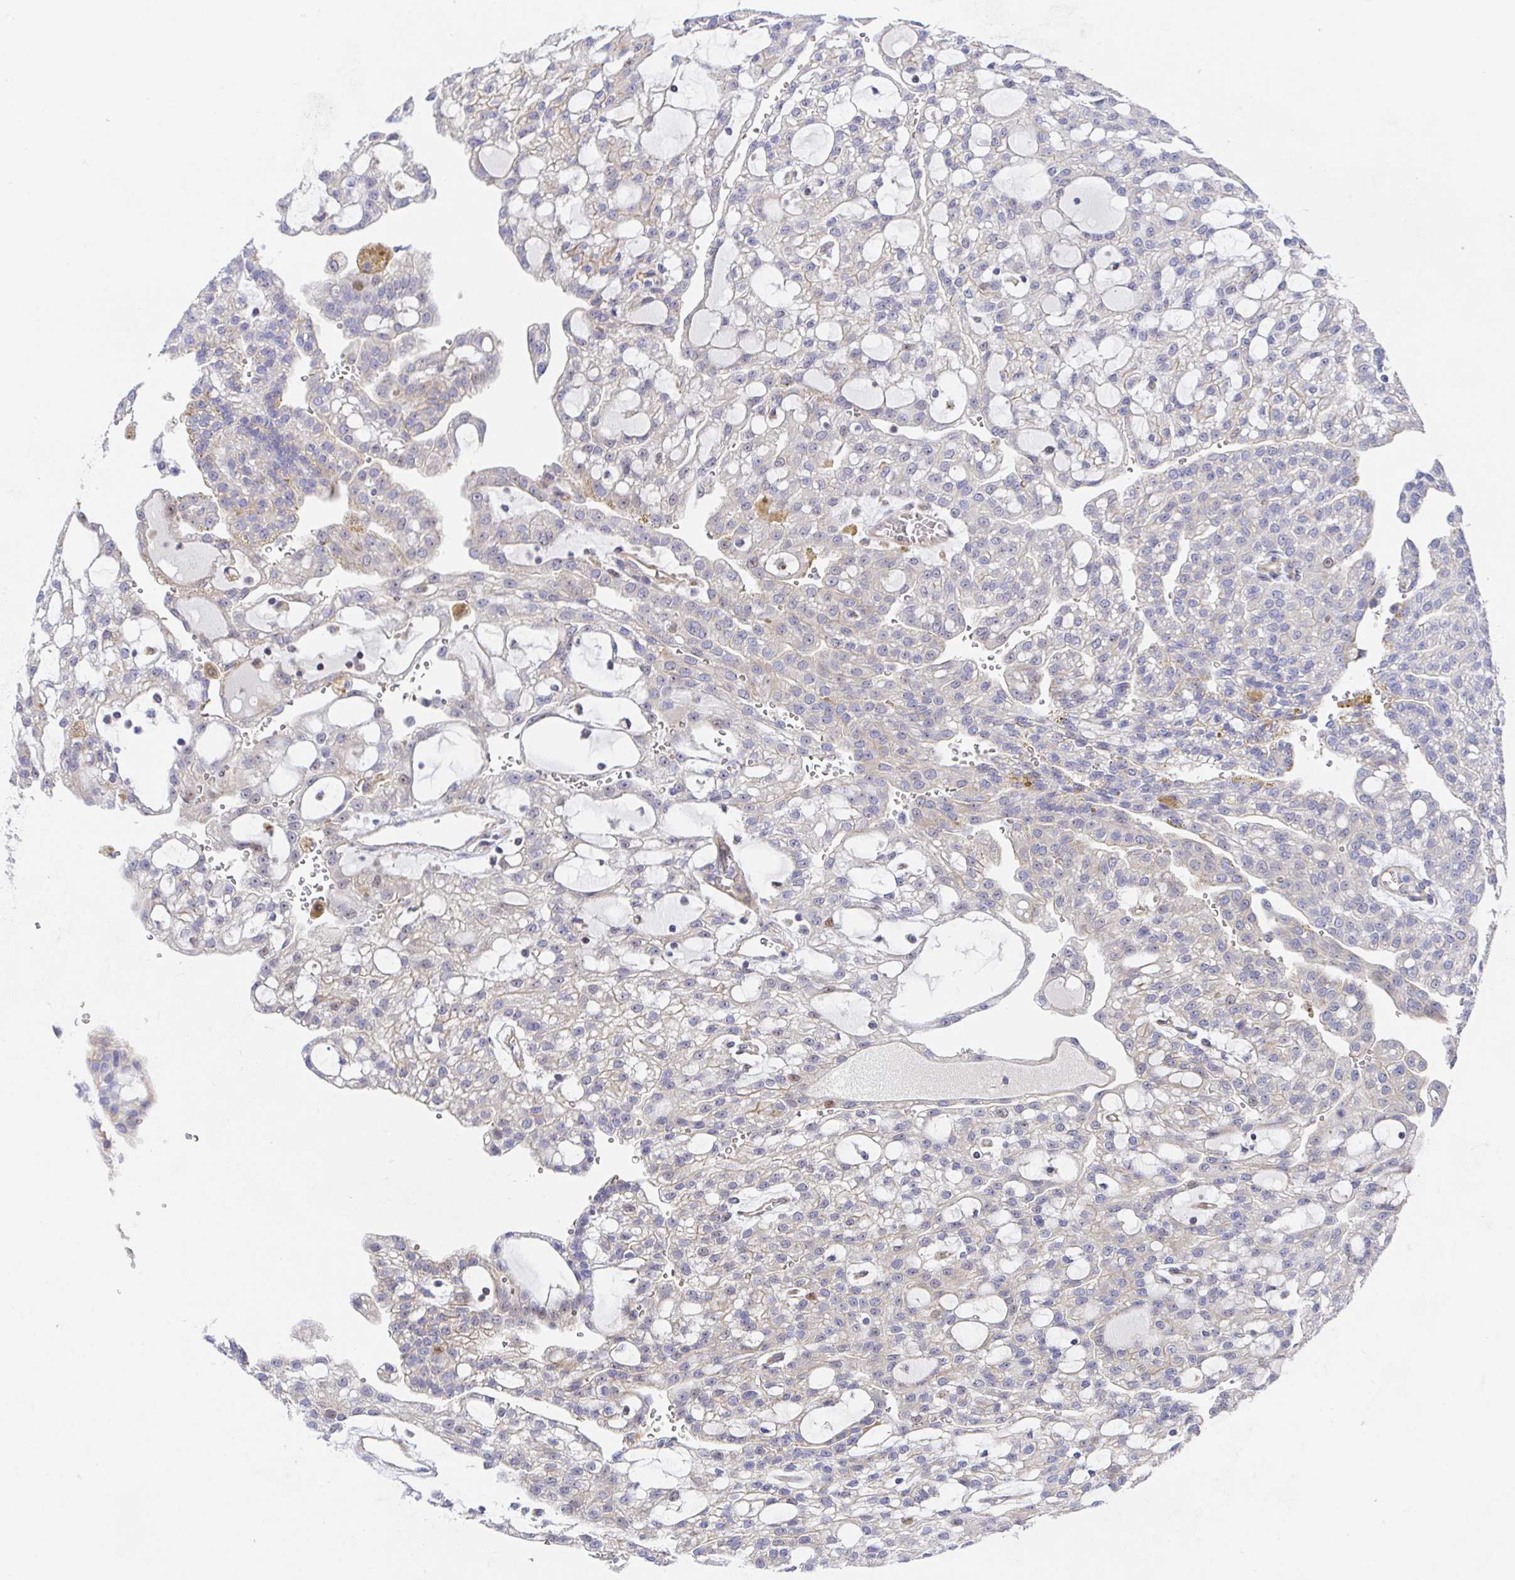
{"staining": {"intensity": "negative", "quantity": "none", "location": "none"}, "tissue": "renal cancer", "cell_type": "Tumor cells", "image_type": "cancer", "snomed": [{"axis": "morphology", "description": "Adenocarcinoma, NOS"}, {"axis": "topography", "description": "Kidney"}], "caption": "This is an immunohistochemistry photomicrograph of renal cancer (adenocarcinoma). There is no staining in tumor cells.", "gene": "TIMELESS", "patient": {"sex": "male", "age": 63}}